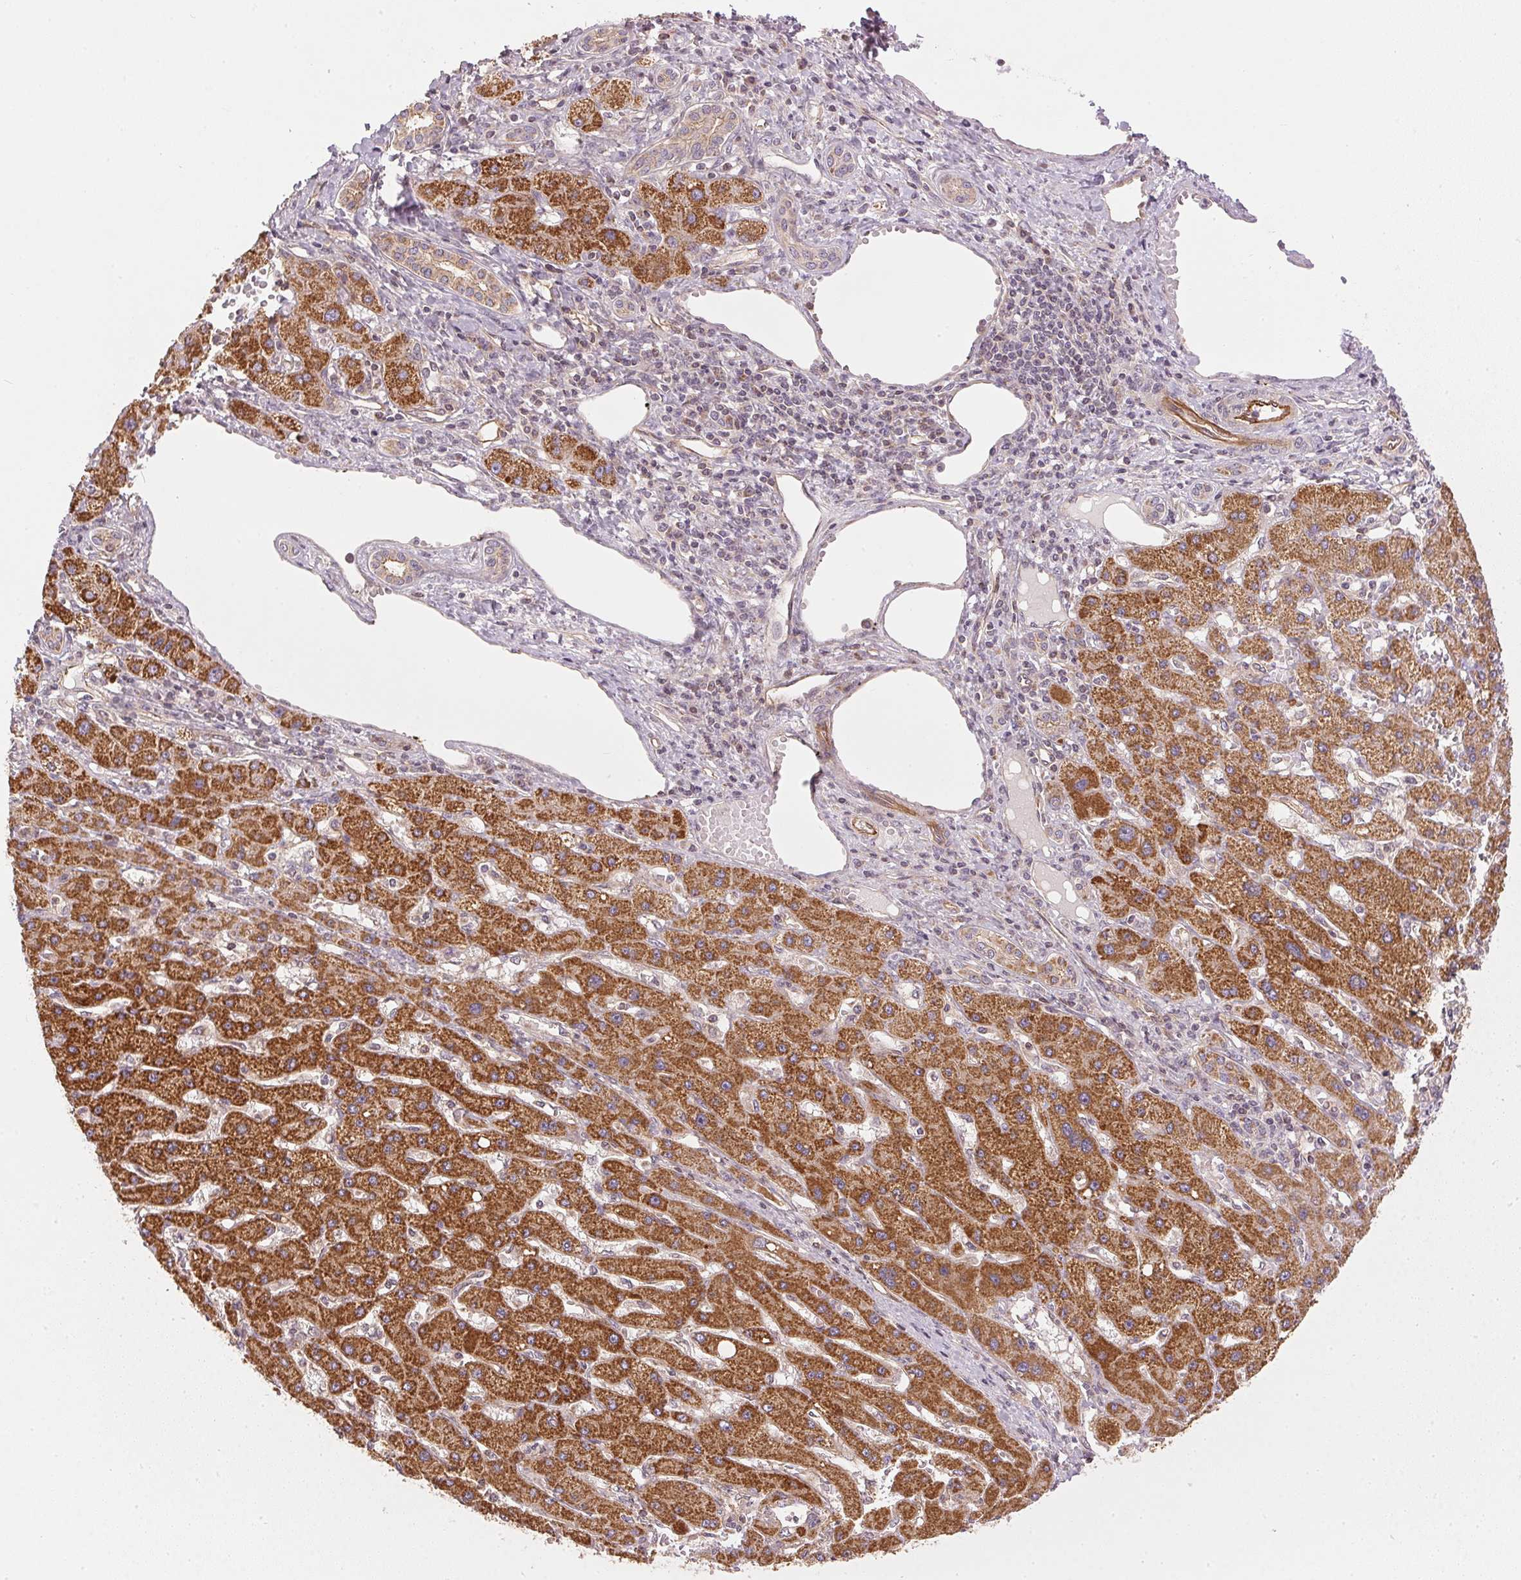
{"staining": {"intensity": "strong", "quantity": ">75%", "location": "cytoplasmic/membranous"}, "tissue": "liver cancer", "cell_type": "Tumor cells", "image_type": "cancer", "snomed": [{"axis": "morphology", "description": "Cholangiocarcinoma"}, {"axis": "topography", "description": "Liver"}], "caption": "A micrograph of liver cholangiocarcinoma stained for a protein demonstrates strong cytoplasmic/membranous brown staining in tumor cells. (IHC, brightfield microscopy, high magnification).", "gene": "NADK2", "patient": {"sex": "male", "age": 59}}